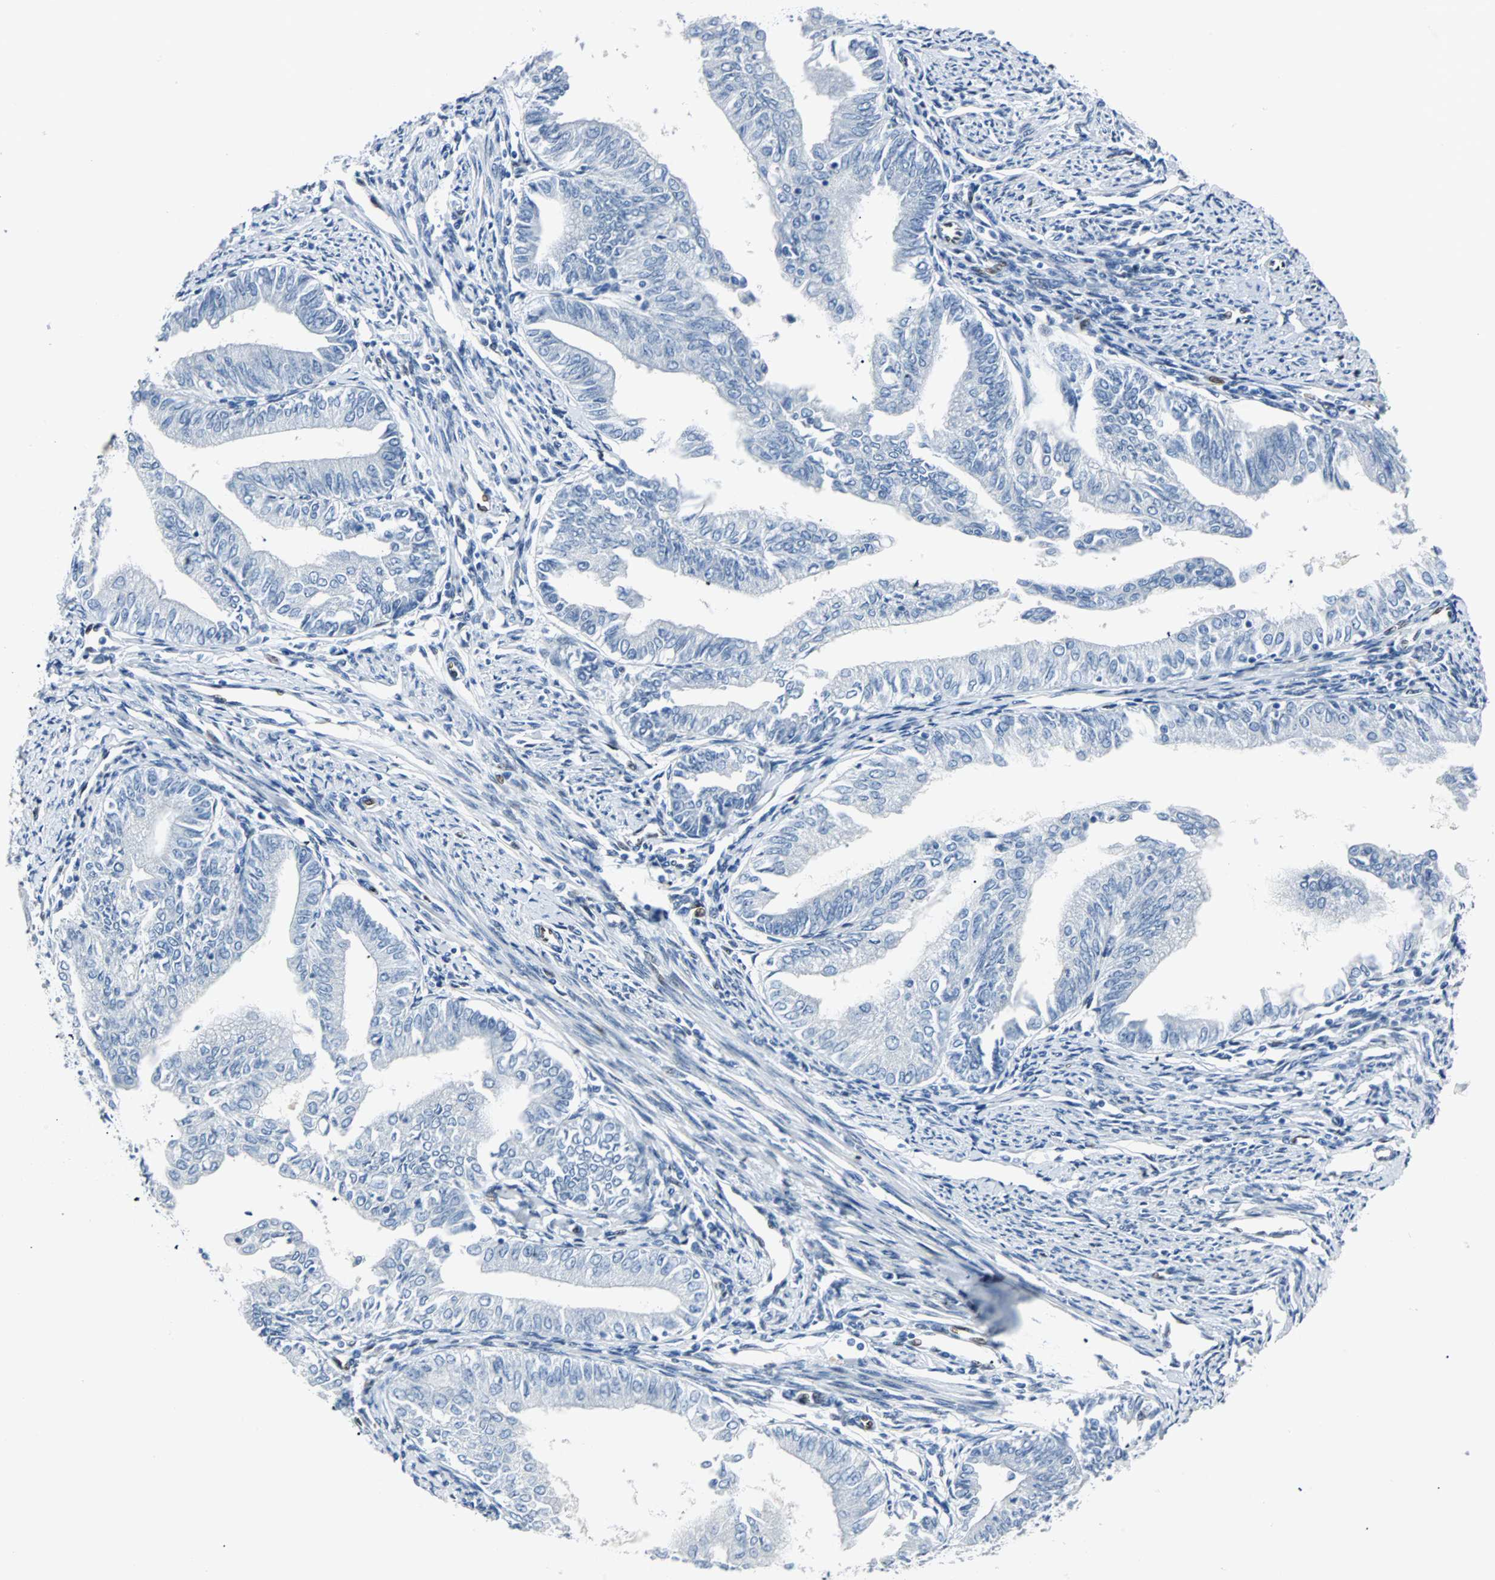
{"staining": {"intensity": "negative", "quantity": "none", "location": "none"}, "tissue": "endometrial cancer", "cell_type": "Tumor cells", "image_type": "cancer", "snomed": [{"axis": "morphology", "description": "Adenocarcinoma, NOS"}, {"axis": "topography", "description": "Endometrium"}], "caption": "High magnification brightfield microscopy of endometrial cancer stained with DAB (3,3'-diaminobenzidine) (brown) and counterstained with hematoxylin (blue): tumor cells show no significant expression.", "gene": "IL33", "patient": {"sex": "female", "age": 66}}